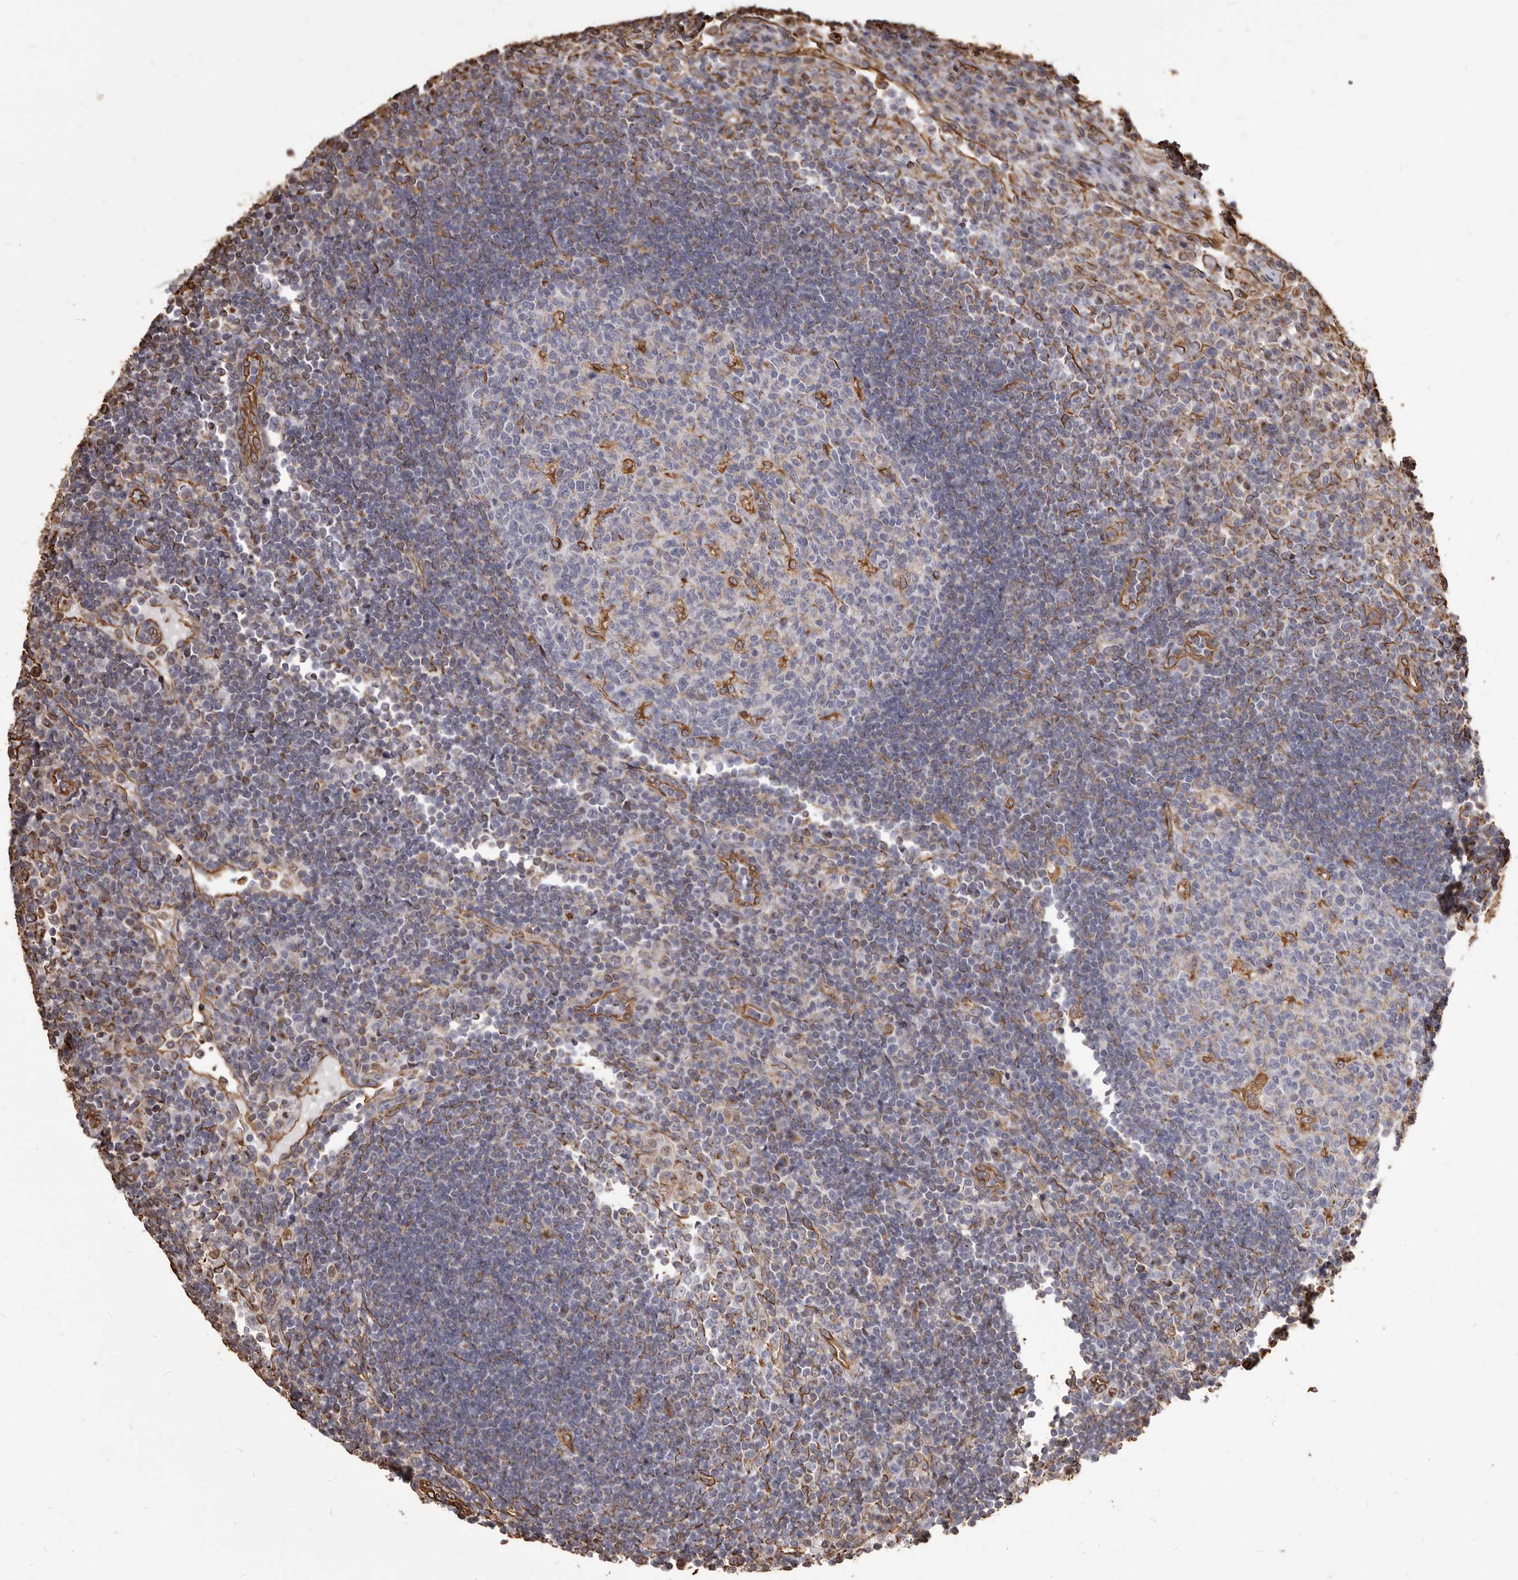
{"staining": {"intensity": "moderate", "quantity": "<25%", "location": "cytoplasmic/membranous"}, "tissue": "lymph node", "cell_type": "Germinal center cells", "image_type": "normal", "snomed": [{"axis": "morphology", "description": "Normal tissue, NOS"}, {"axis": "topography", "description": "Lymph node"}], "caption": "Immunohistochemistry (DAB) staining of unremarkable lymph node shows moderate cytoplasmic/membranous protein positivity in about <25% of germinal center cells. The staining is performed using DAB brown chromogen to label protein expression. The nuclei are counter-stained blue using hematoxylin.", "gene": "MTURN", "patient": {"sex": "female", "age": 53}}